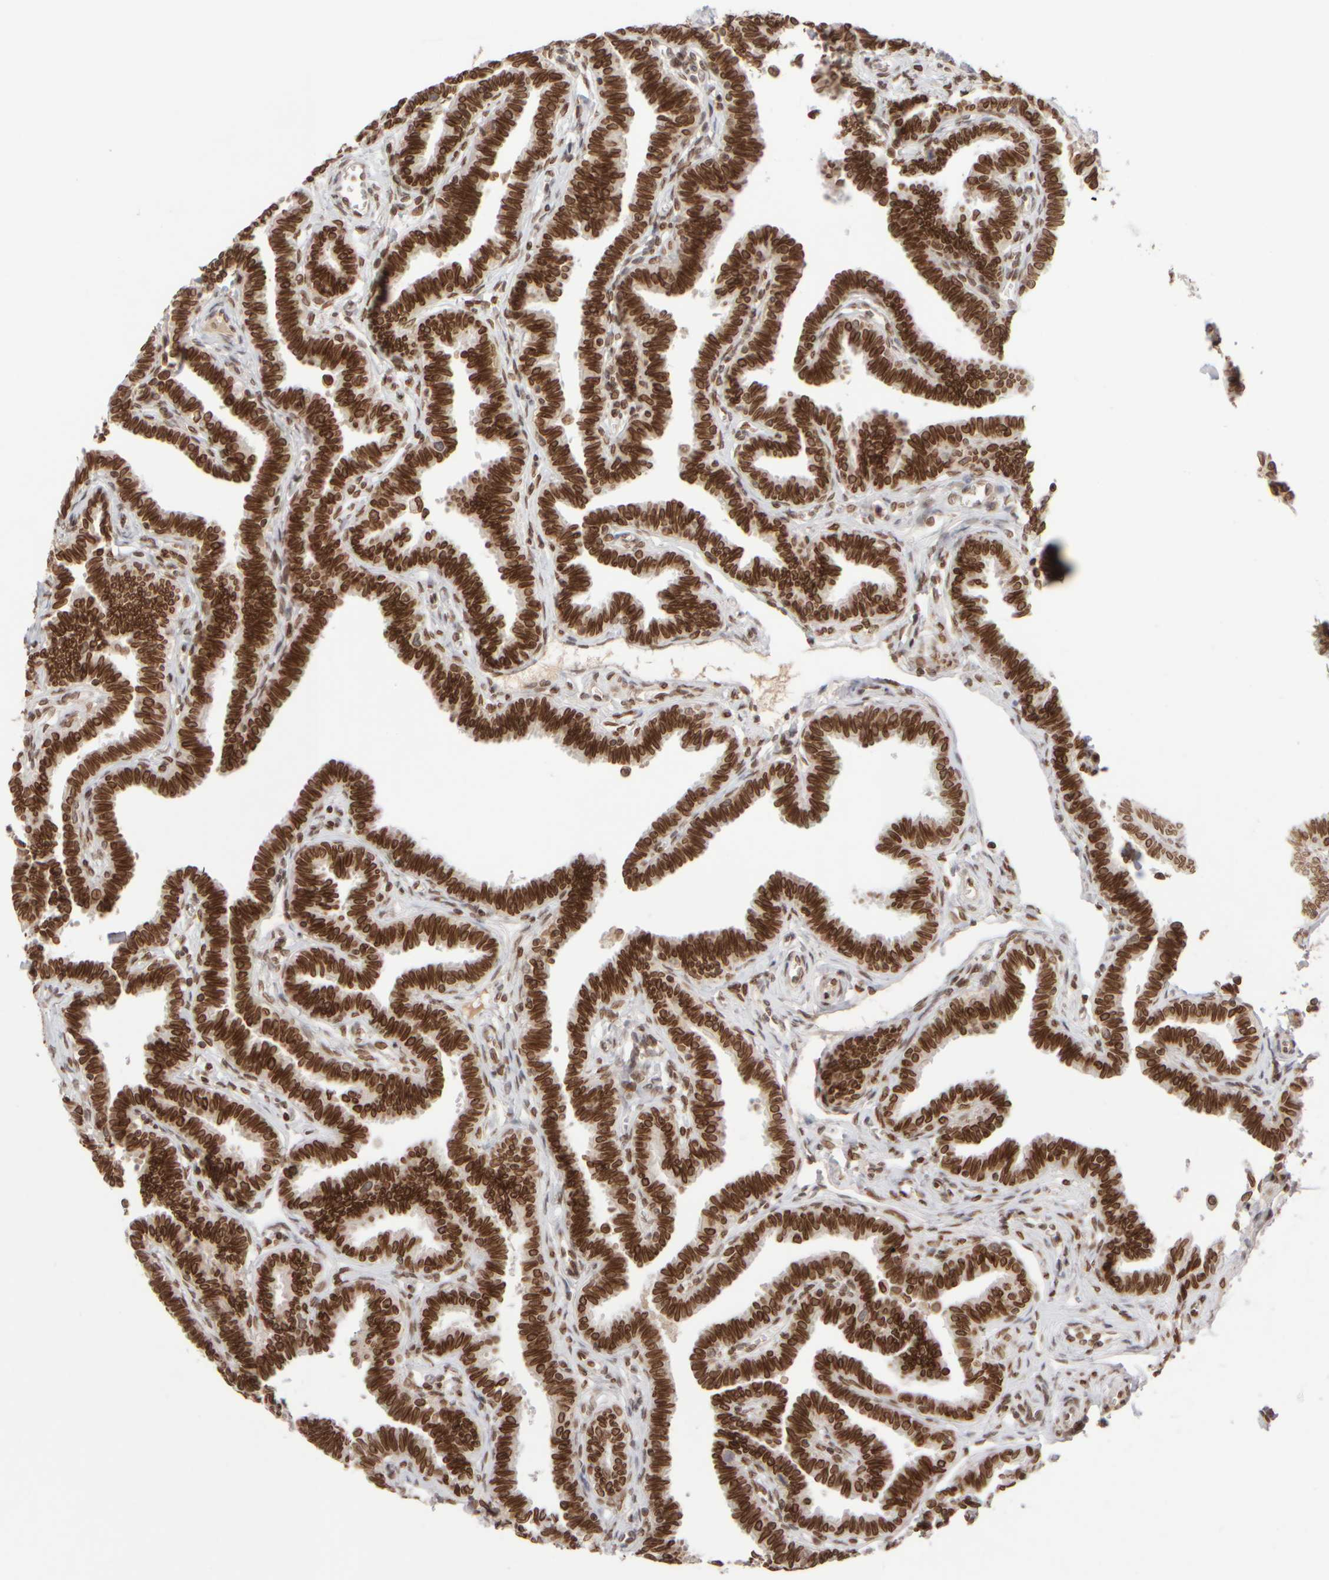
{"staining": {"intensity": "strong", "quantity": ">75%", "location": "cytoplasmic/membranous,nuclear"}, "tissue": "fallopian tube", "cell_type": "Glandular cells", "image_type": "normal", "snomed": [{"axis": "morphology", "description": "Normal tissue, NOS"}, {"axis": "topography", "description": "Fallopian tube"}, {"axis": "topography", "description": "Ovary"}], "caption": "This is a micrograph of immunohistochemistry staining of normal fallopian tube, which shows strong expression in the cytoplasmic/membranous,nuclear of glandular cells.", "gene": "ZC3HC1", "patient": {"sex": "female", "age": 23}}